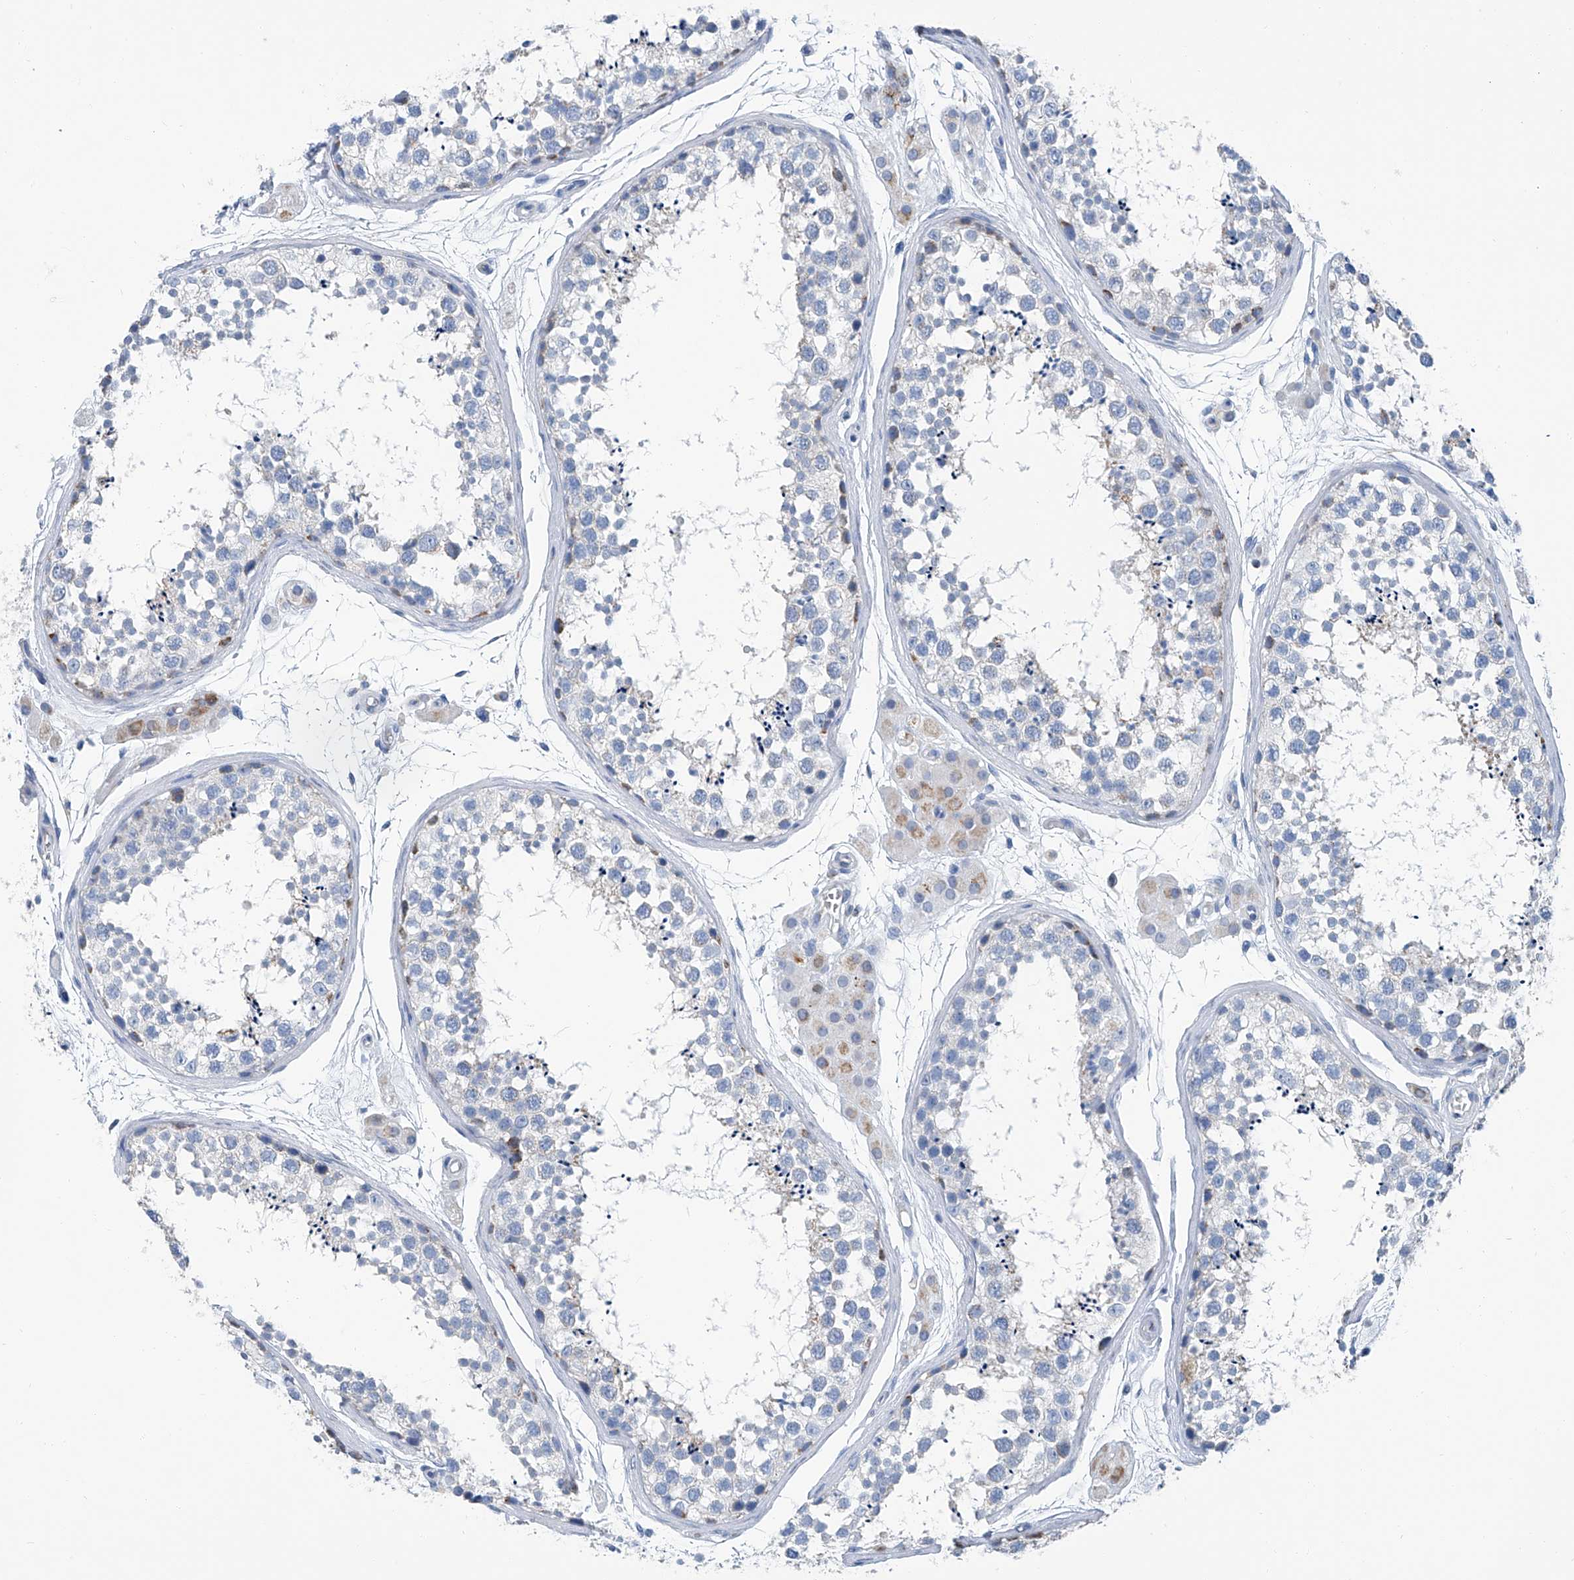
{"staining": {"intensity": "negative", "quantity": "none", "location": "none"}, "tissue": "testis", "cell_type": "Cells in seminiferous ducts", "image_type": "normal", "snomed": [{"axis": "morphology", "description": "Normal tissue, NOS"}, {"axis": "topography", "description": "Testis"}], "caption": "This is a histopathology image of immunohistochemistry staining of normal testis, which shows no expression in cells in seminiferous ducts.", "gene": "MT", "patient": {"sex": "male", "age": 56}}